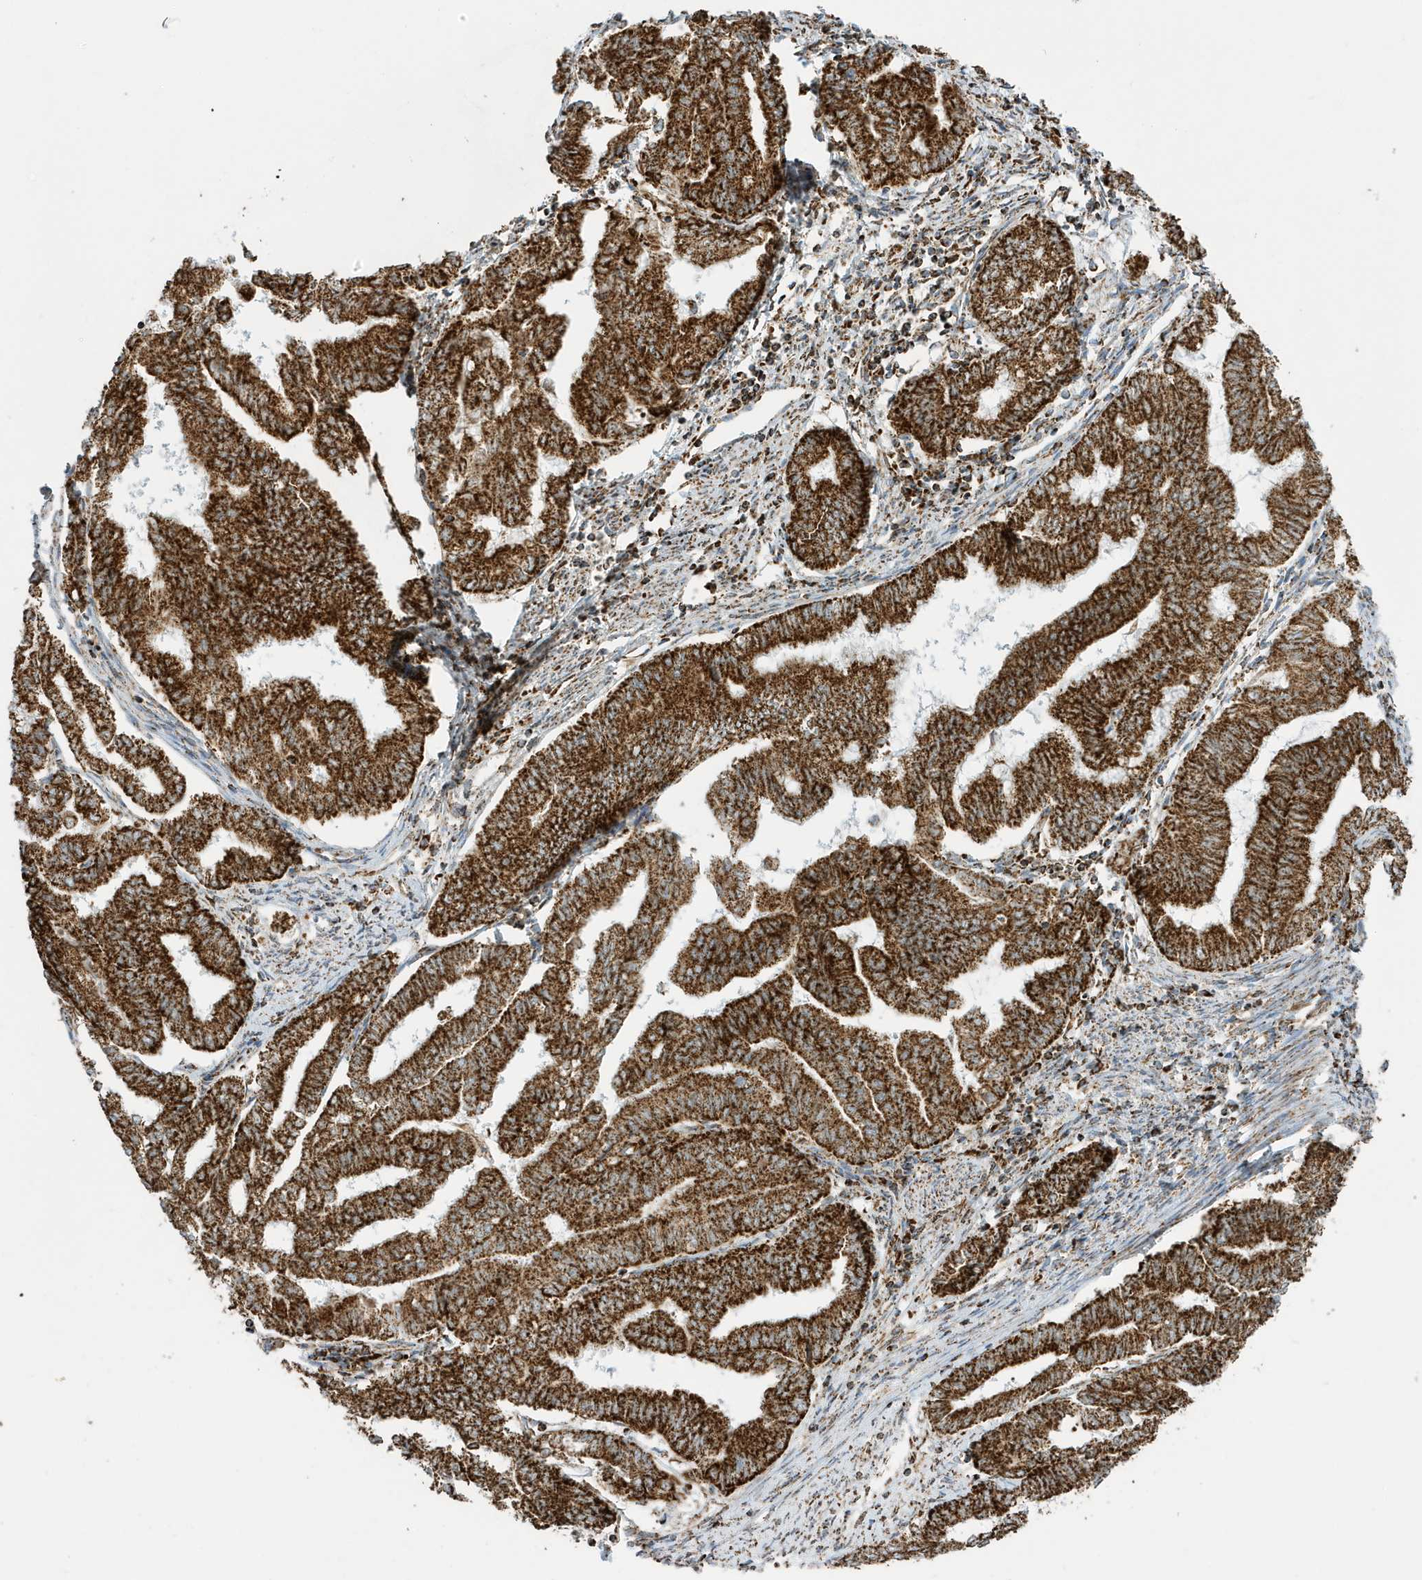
{"staining": {"intensity": "strong", "quantity": ">75%", "location": "cytoplasmic/membranous"}, "tissue": "endometrial cancer", "cell_type": "Tumor cells", "image_type": "cancer", "snomed": [{"axis": "morphology", "description": "Adenocarcinoma, NOS"}, {"axis": "topography", "description": "Endometrium"}], "caption": "IHC photomicrograph of neoplastic tissue: adenocarcinoma (endometrial) stained using IHC reveals high levels of strong protein expression localized specifically in the cytoplasmic/membranous of tumor cells, appearing as a cytoplasmic/membranous brown color.", "gene": "ATP5ME", "patient": {"sex": "female", "age": 79}}